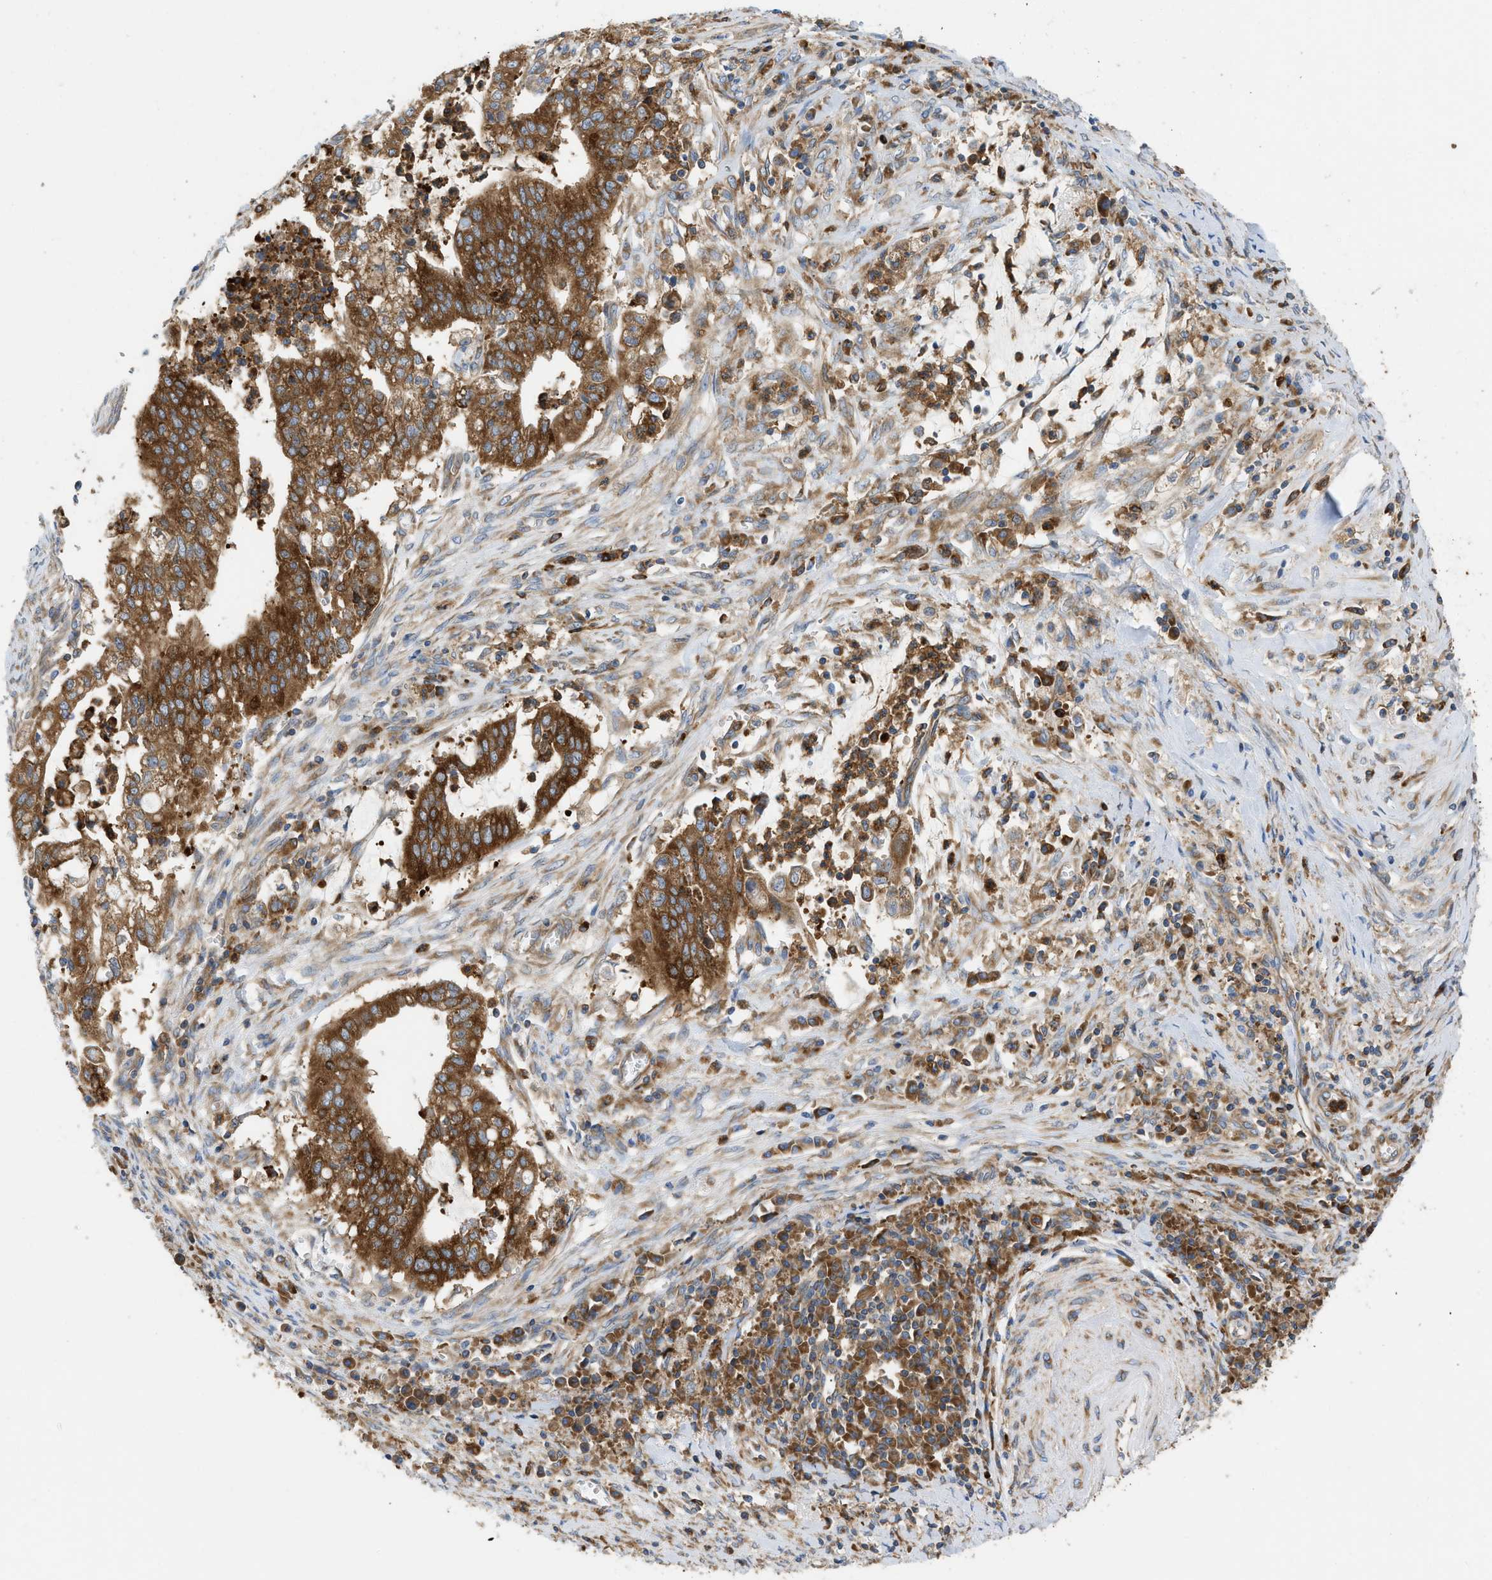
{"staining": {"intensity": "strong", "quantity": ">75%", "location": "cytoplasmic/membranous"}, "tissue": "cervical cancer", "cell_type": "Tumor cells", "image_type": "cancer", "snomed": [{"axis": "morphology", "description": "Adenocarcinoma, NOS"}, {"axis": "topography", "description": "Cervix"}], "caption": "The immunohistochemical stain shows strong cytoplasmic/membranous staining in tumor cells of adenocarcinoma (cervical) tissue.", "gene": "GPAT4", "patient": {"sex": "female", "age": 44}}